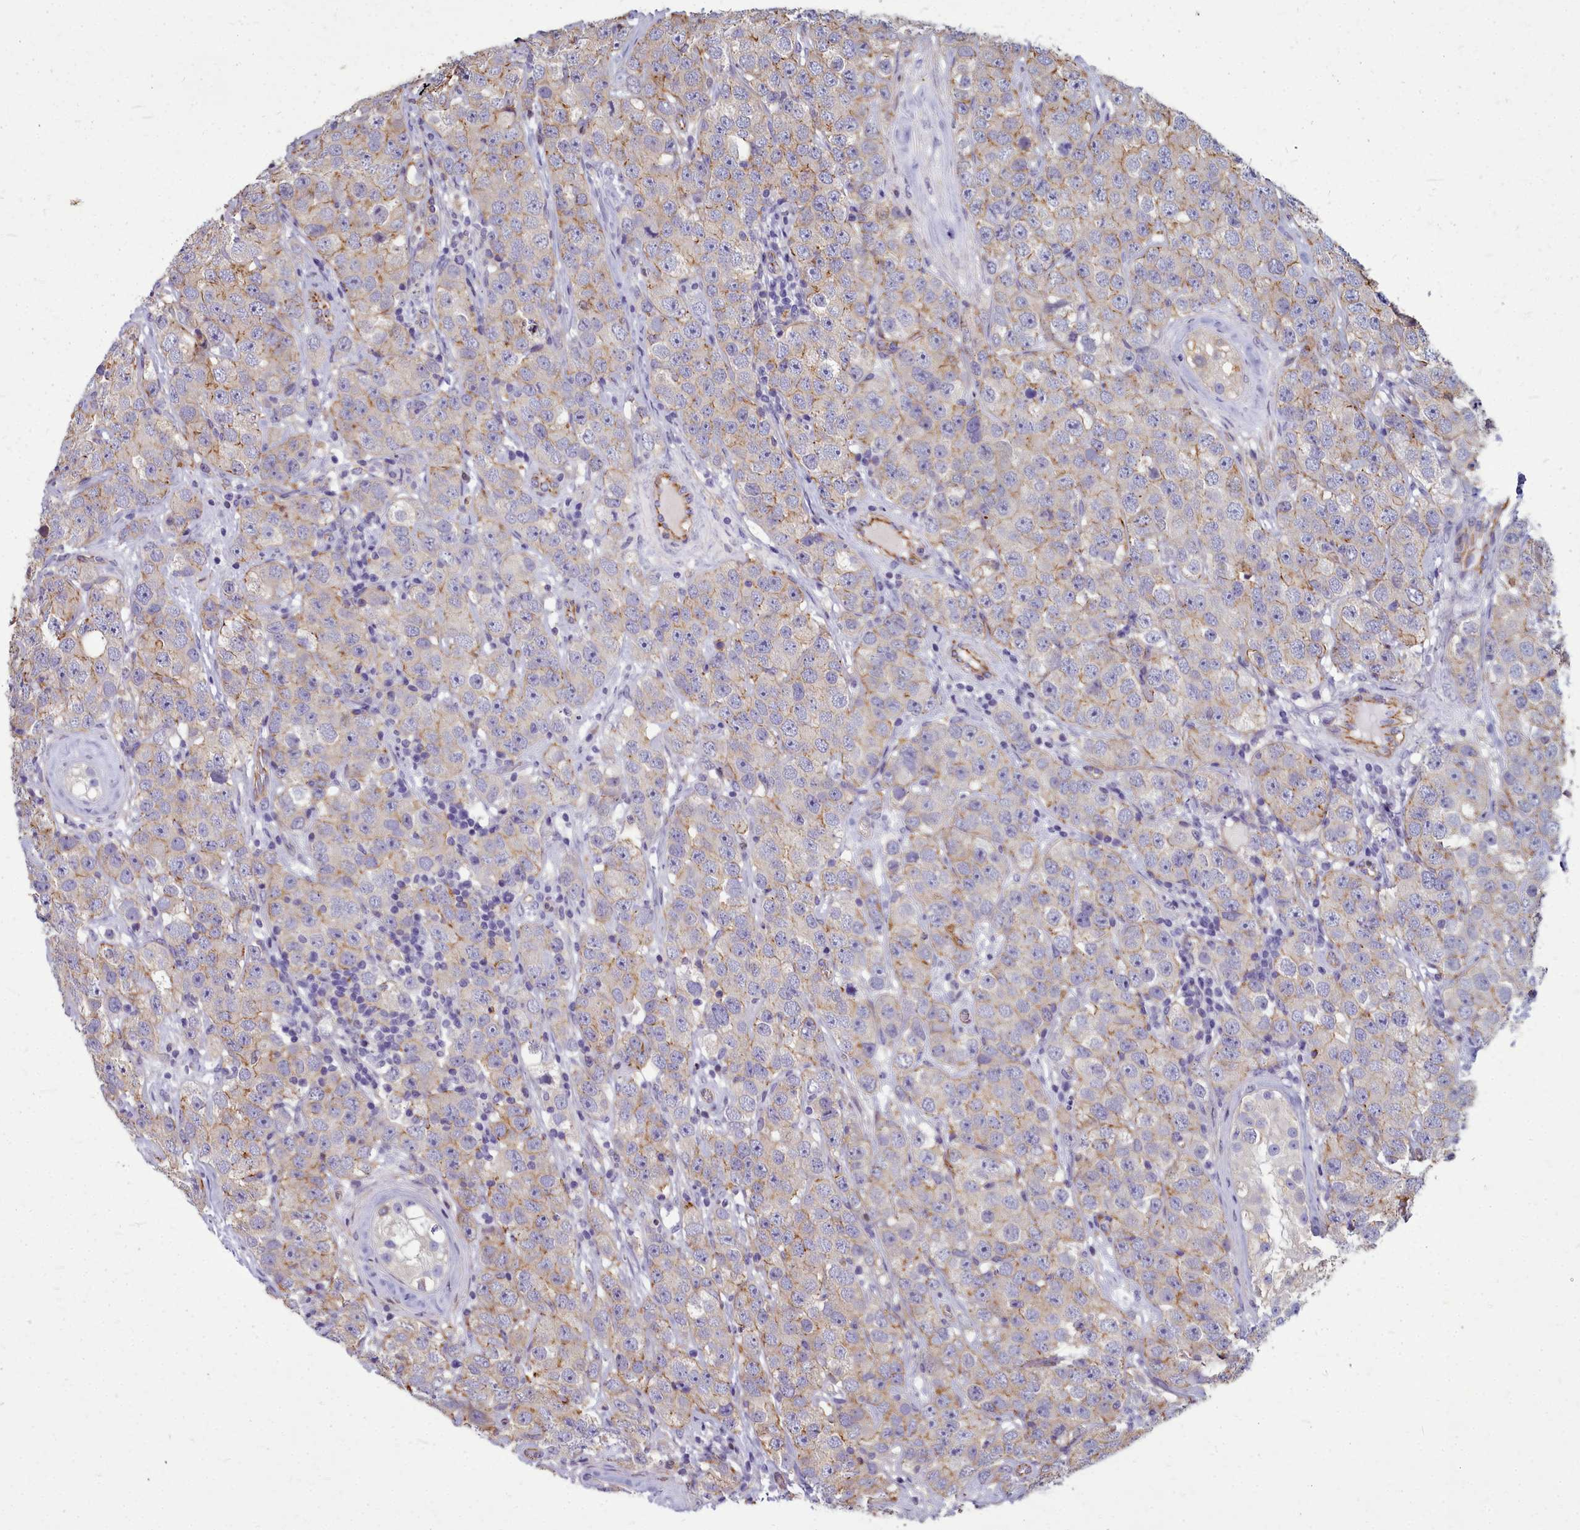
{"staining": {"intensity": "moderate", "quantity": "25%-75%", "location": "cytoplasmic/membranous"}, "tissue": "testis cancer", "cell_type": "Tumor cells", "image_type": "cancer", "snomed": [{"axis": "morphology", "description": "Seminoma, NOS"}, {"axis": "topography", "description": "Testis"}], "caption": "Immunohistochemistry image of neoplastic tissue: testis cancer (seminoma) stained using immunohistochemistry reveals medium levels of moderate protein expression localized specifically in the cytoplasmic/membranous of tumor cells, appearing as a cytoplasmic/membranous brown color.", "gene": "TTC5", "patient": {"sex": "male", "age": 28}}